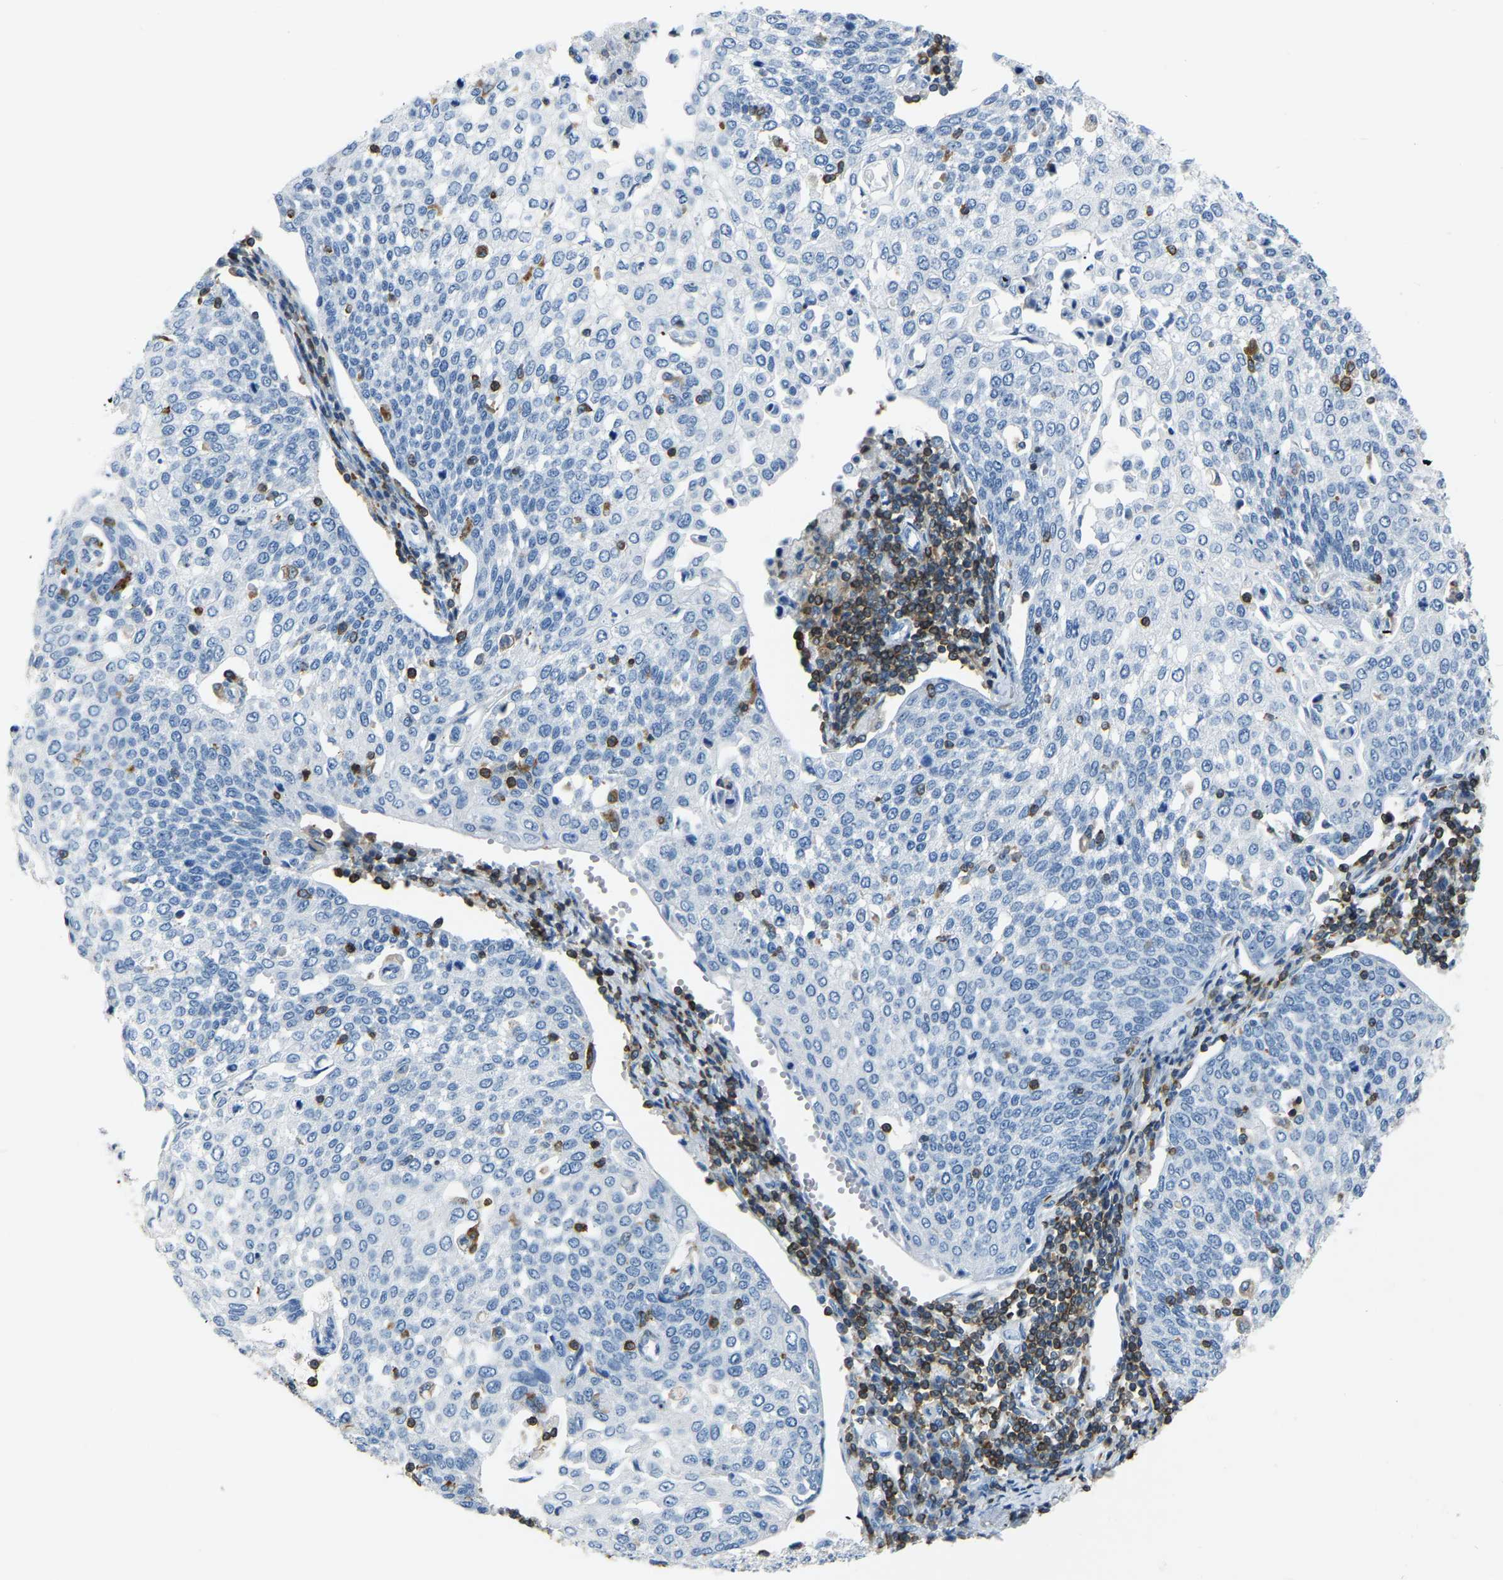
{"staining": {"intensity": "negative", "quantity": "none", "location": "none"}, "tissue": "cervical cancer", "cell_type": "Tumor cells", "image_type": "cancer", "snomed": [{"axis": "morphology", "description": "Squamous cell carcinoma, NOS"}, {"axis": "topography", "description": "Cervix"}], "caption": "Tumor cells are negative for protein expression in human cervical squamous cell carcinoma.", "gene": "ARHGAP45", "patient": {"sex": "female", "age": 34}}